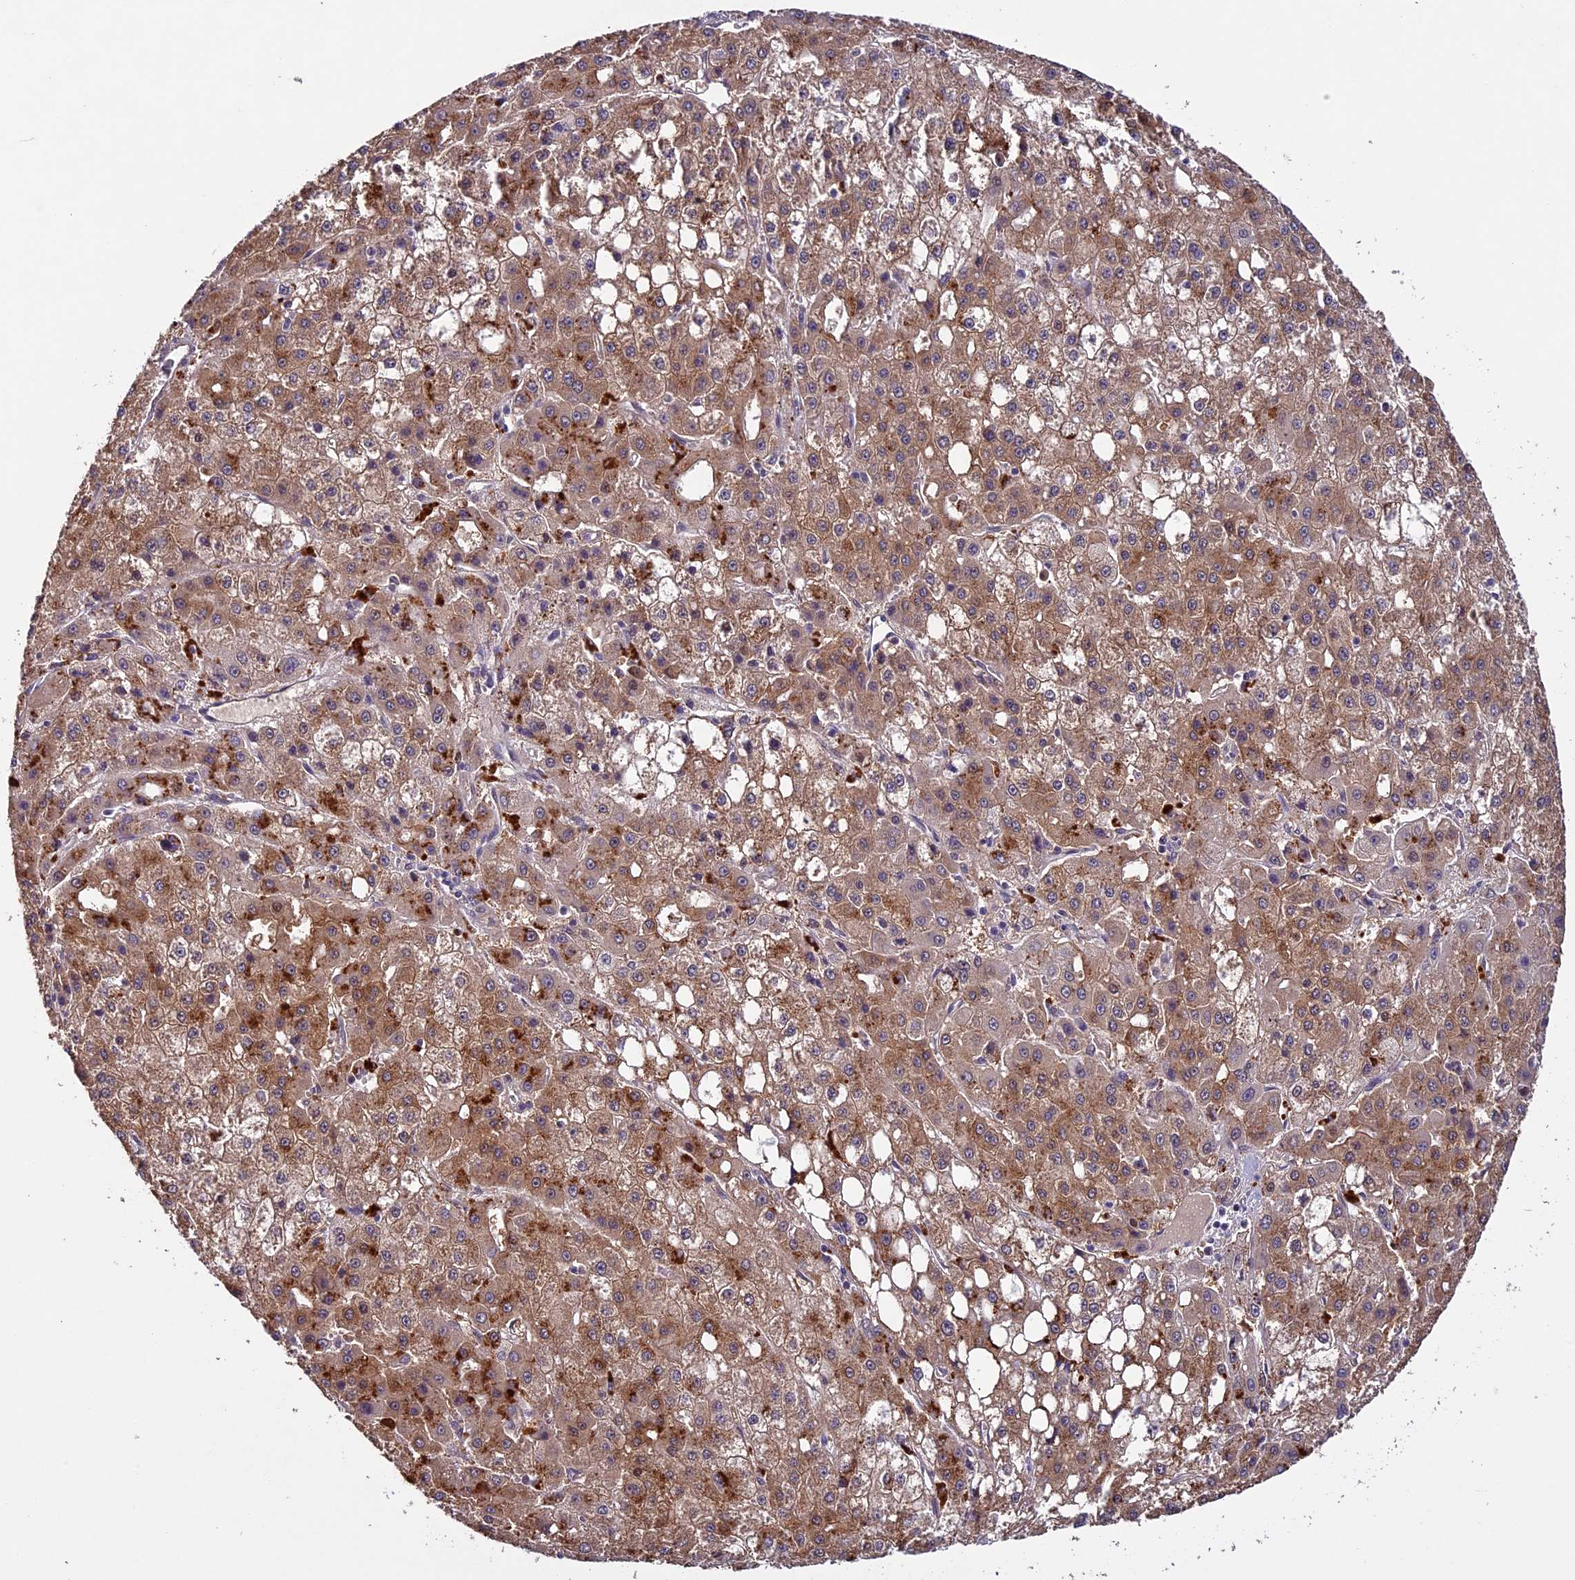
{"staining": {"intensity": "moderate", "quantity": ">75%", "location": "cytoplasmic/membranous"}, "tissue": "liver cancer", "cell_type": "Tumor cells", "image_type": "cancer", "snomed": [{"axis": "morphology", "description": "Carcinoma, Hepatocellular, NOS"}, {"axis": "topography", "description": "Liver"}], "caption": "Liver cancer (hepatocellular carcinoma) was stained to show a protein in brown. There is medium levels of moderate cytoplasmic/membranous positivity in about >75% of tumor cells.", "gene": "C3orf70", "patient": {"sex": "male", "age": 47}}